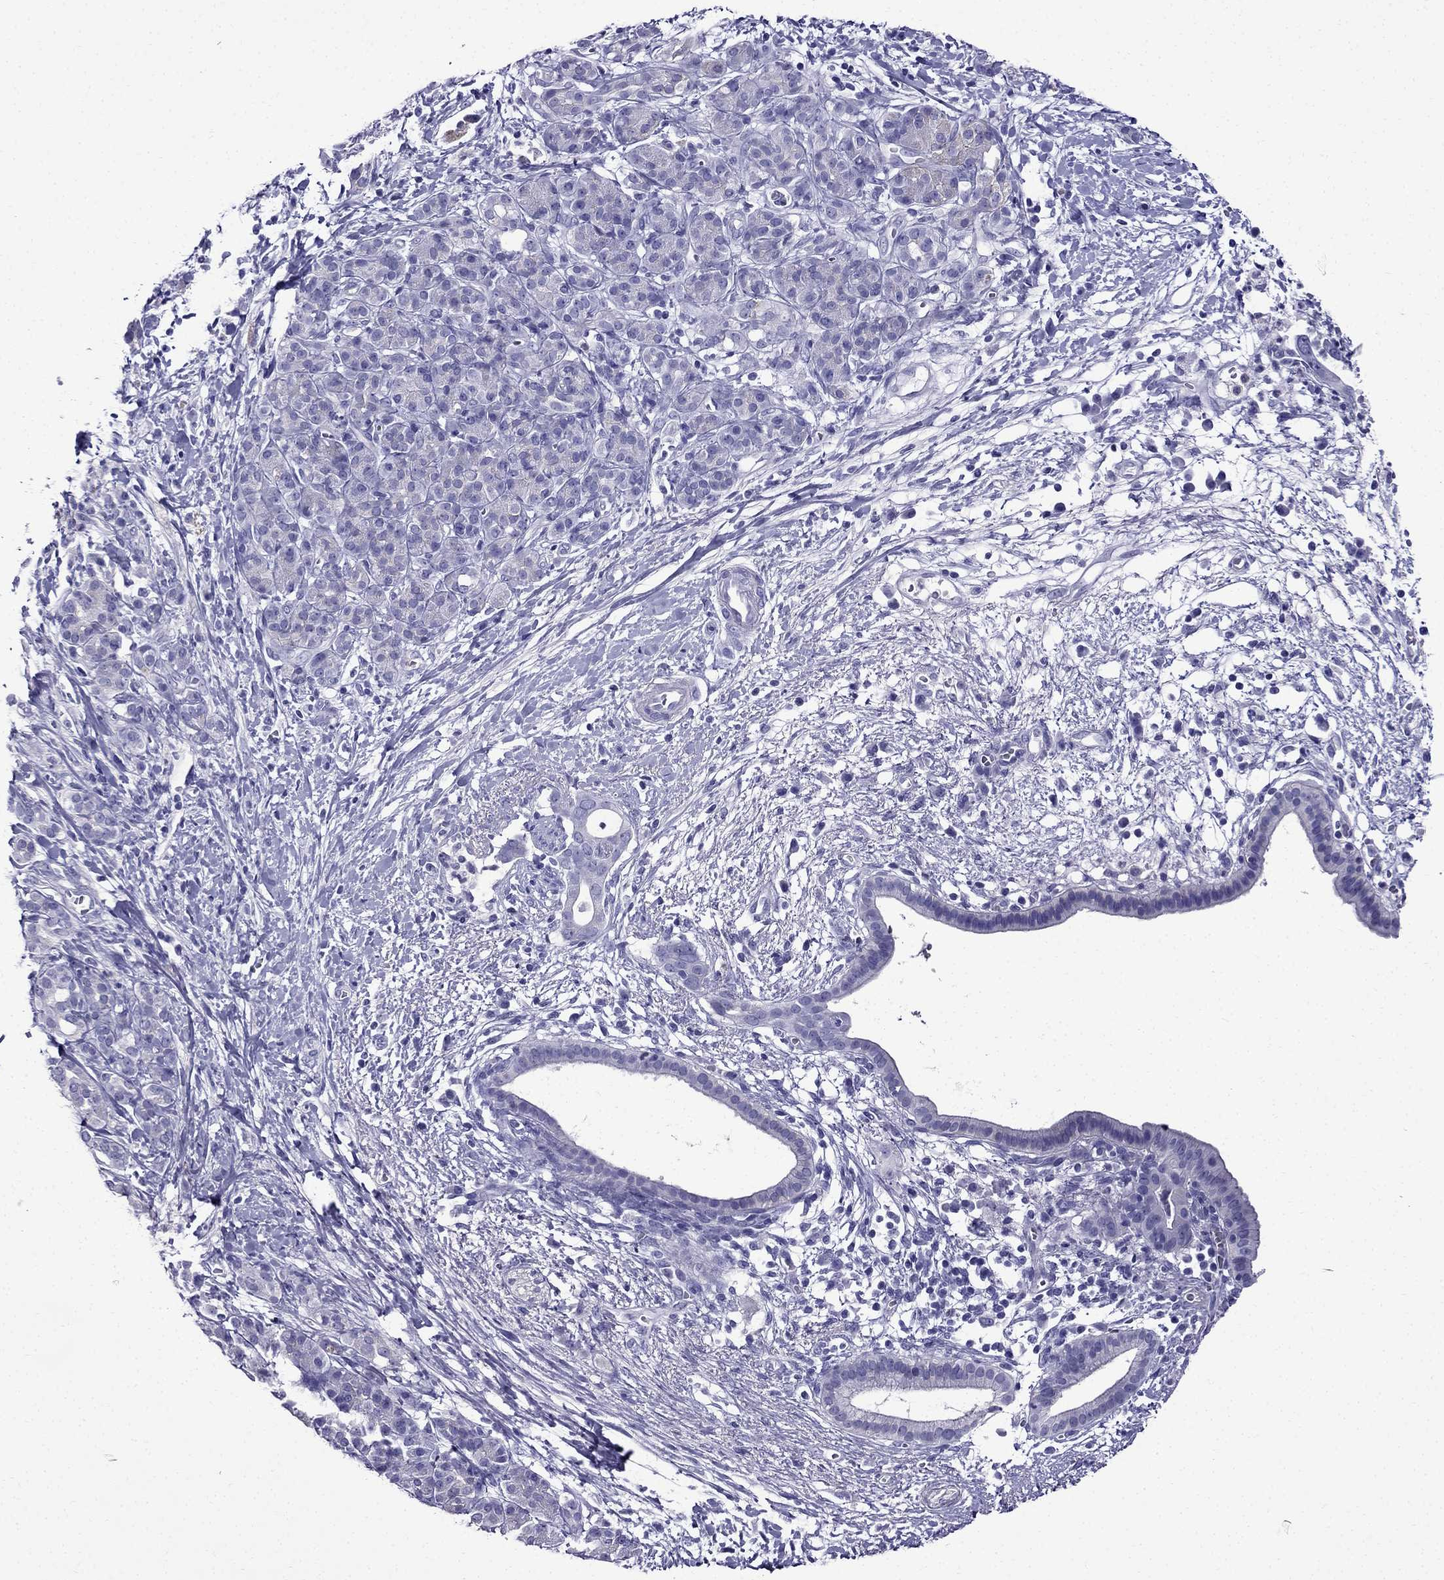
{"staining": {"intensity": "negative", "quantity": "none", "location": "none"}, "tissue": "pancreatic cancer", "cell_type": "Tumor cells", "image_type": "cancer", "snomed": [{"axis": "morphology", "description": "Adenocarcinoma, NOS"}, {"axis": "topography", "description": "Pancreas"}], "caption": "Tumor cells are negative for brown protein staining in pancreatic cancer (adenocarcinoma).", "gene": "ERC2", "patient": {"sex": "male", "age": 61}}